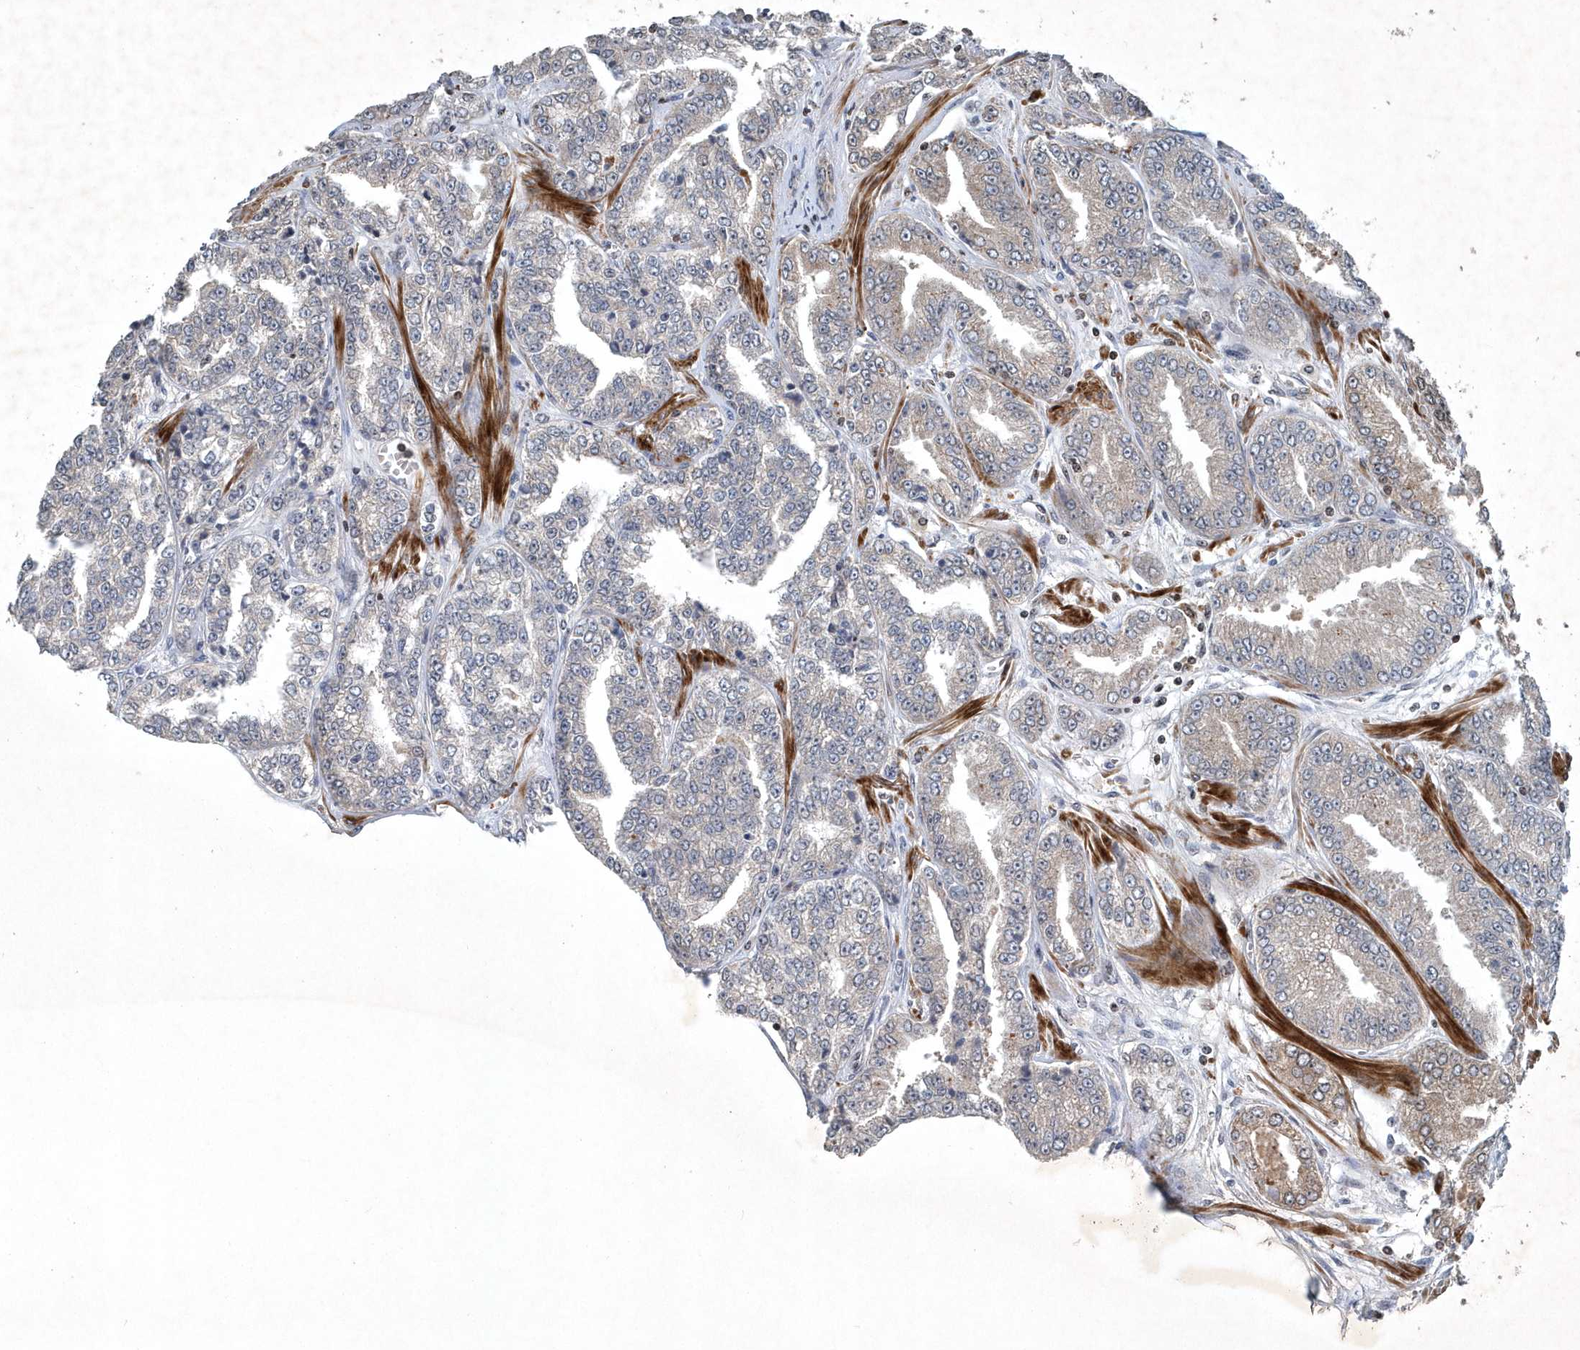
{"staining": {"intensity": "weak", "quantity": "25%-75%", "location": "cytoplasmic/membranous,nuclear"}, "tissue": "prostate cancer", "cell_type": "Tumor cells", "image_type": "cancer", "snomed": [{"axis": "morphology", "description": "Adenocarcinoma, High grade"}, {"axis": "topography", "description": "Prostate"}], "caption": "Tumor cells show weak cytoplasmic/membranous and nuclear expression in approximately 25%-75% of cells in adenocarcinoma (high-grade) (prostate).", "gene": "QTRT2", "patient": {"sex": "male", "age": 71}}